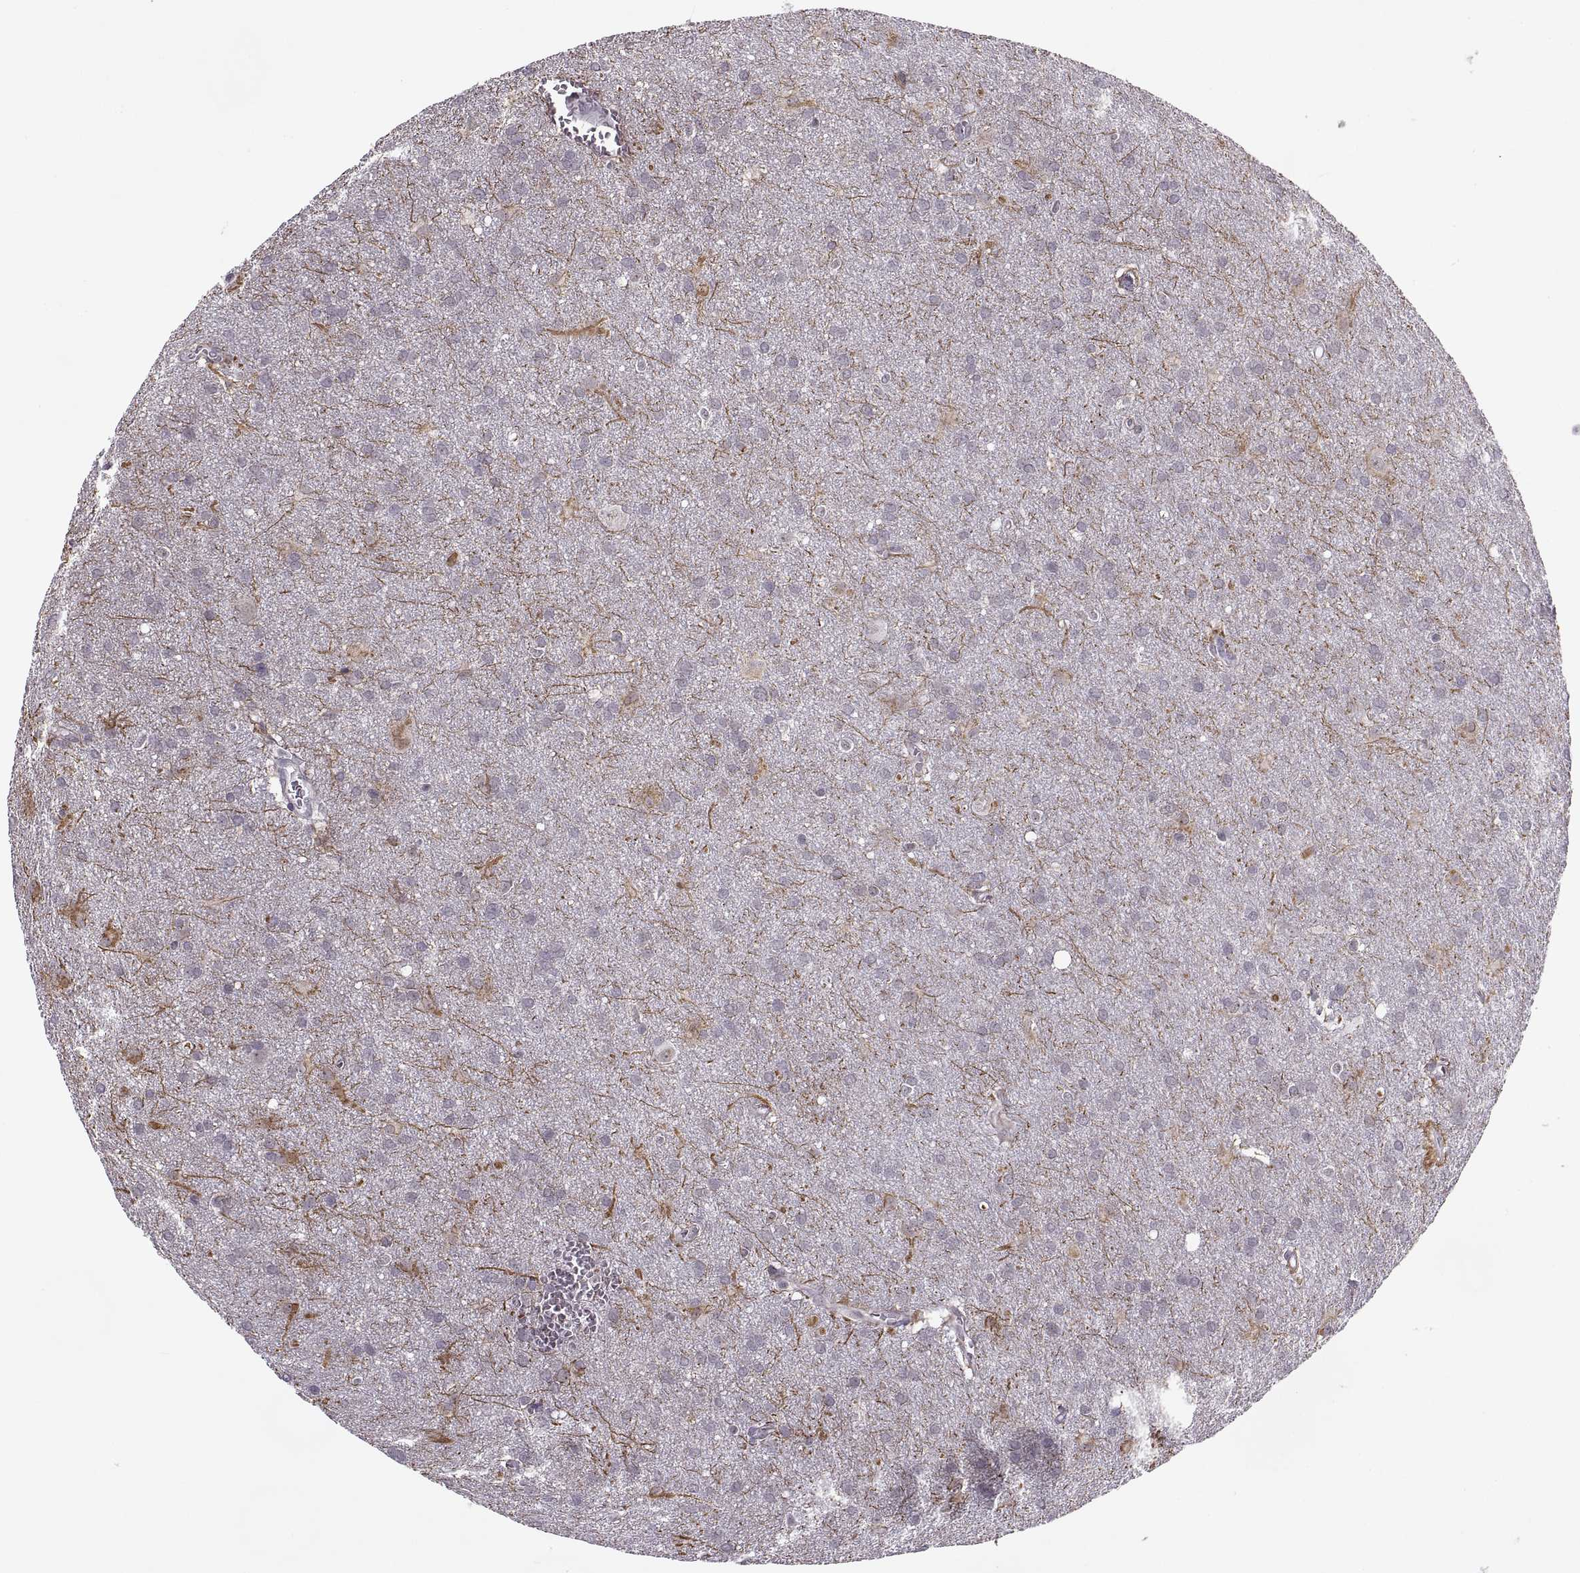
{"staining": {"intensity": "negative", "quantity": "none", "location": "none"}, "tissue": "glioma", "cell_type": "Tumor cells", "image_type": "cancer", "snomed": [{"axis": "morphology", "description": "Glioma, malignant, Low grade"}, {"axis": "topography", "description": "Brain"}], "caption": "The histopathology image exhibits no significant staining in tumor cells of glioma.", "gene": "LUZP2", "patient": {"sex": "male", "age": 58}}